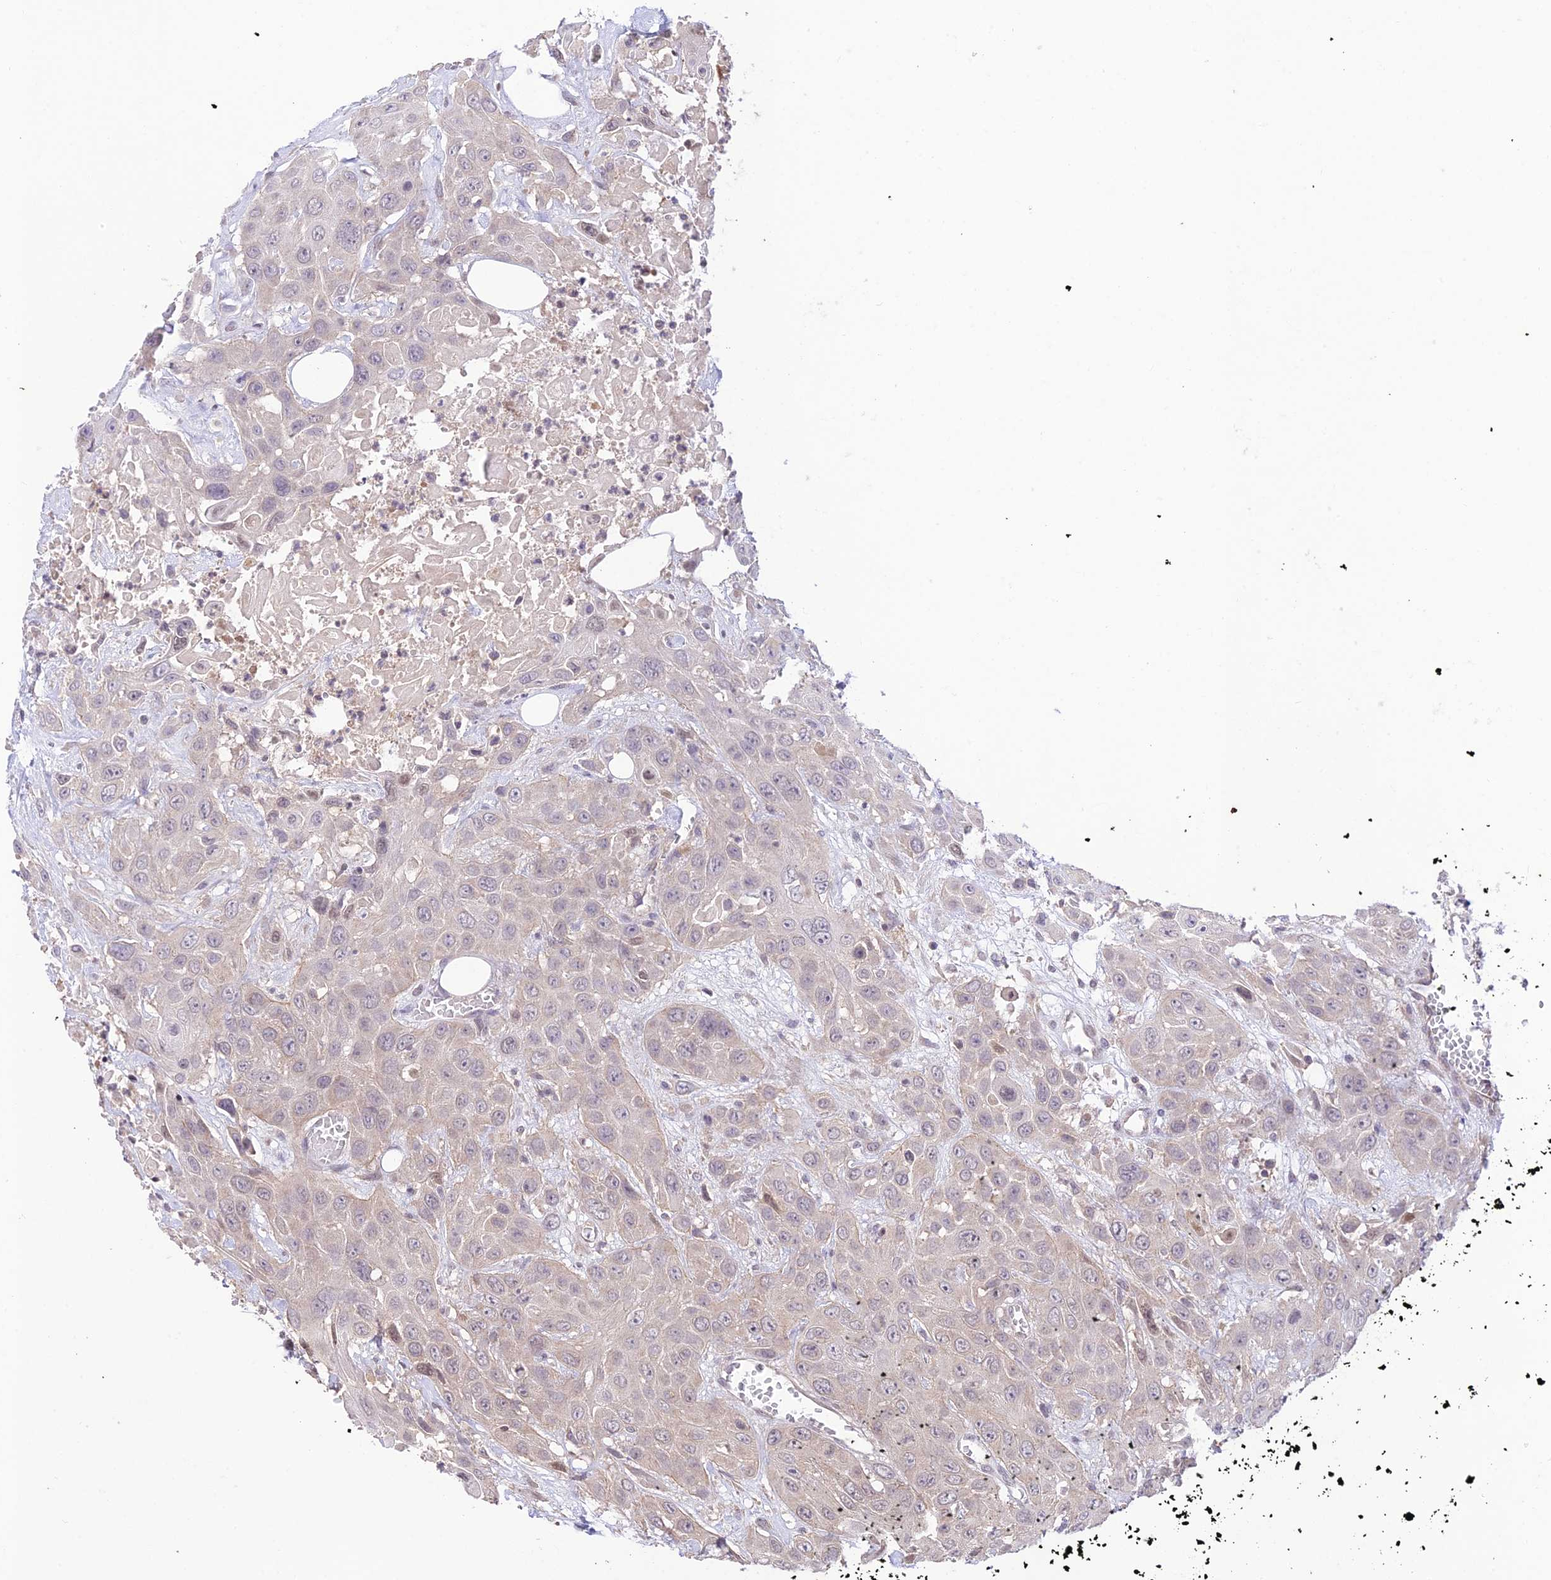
{"staining": {"intensity": "negative", "quantity": "none", "location": "none"}, "tissue": "head and neck cancer", "cell_type": "Tumor cells", "image_type": "cancer", "snomed": [{"axis": "morphology", "description": "Squamous cell carcinoma, NOS"}, {"axis": "topography", "description": "Head-Neck"}], "caption": "Tumor cells are negative for brown protein staining in head and neck cancer (squamous cell carcinoma).", "gene": "TEKT1", "patient": {"sex": "male", "age": 81}}